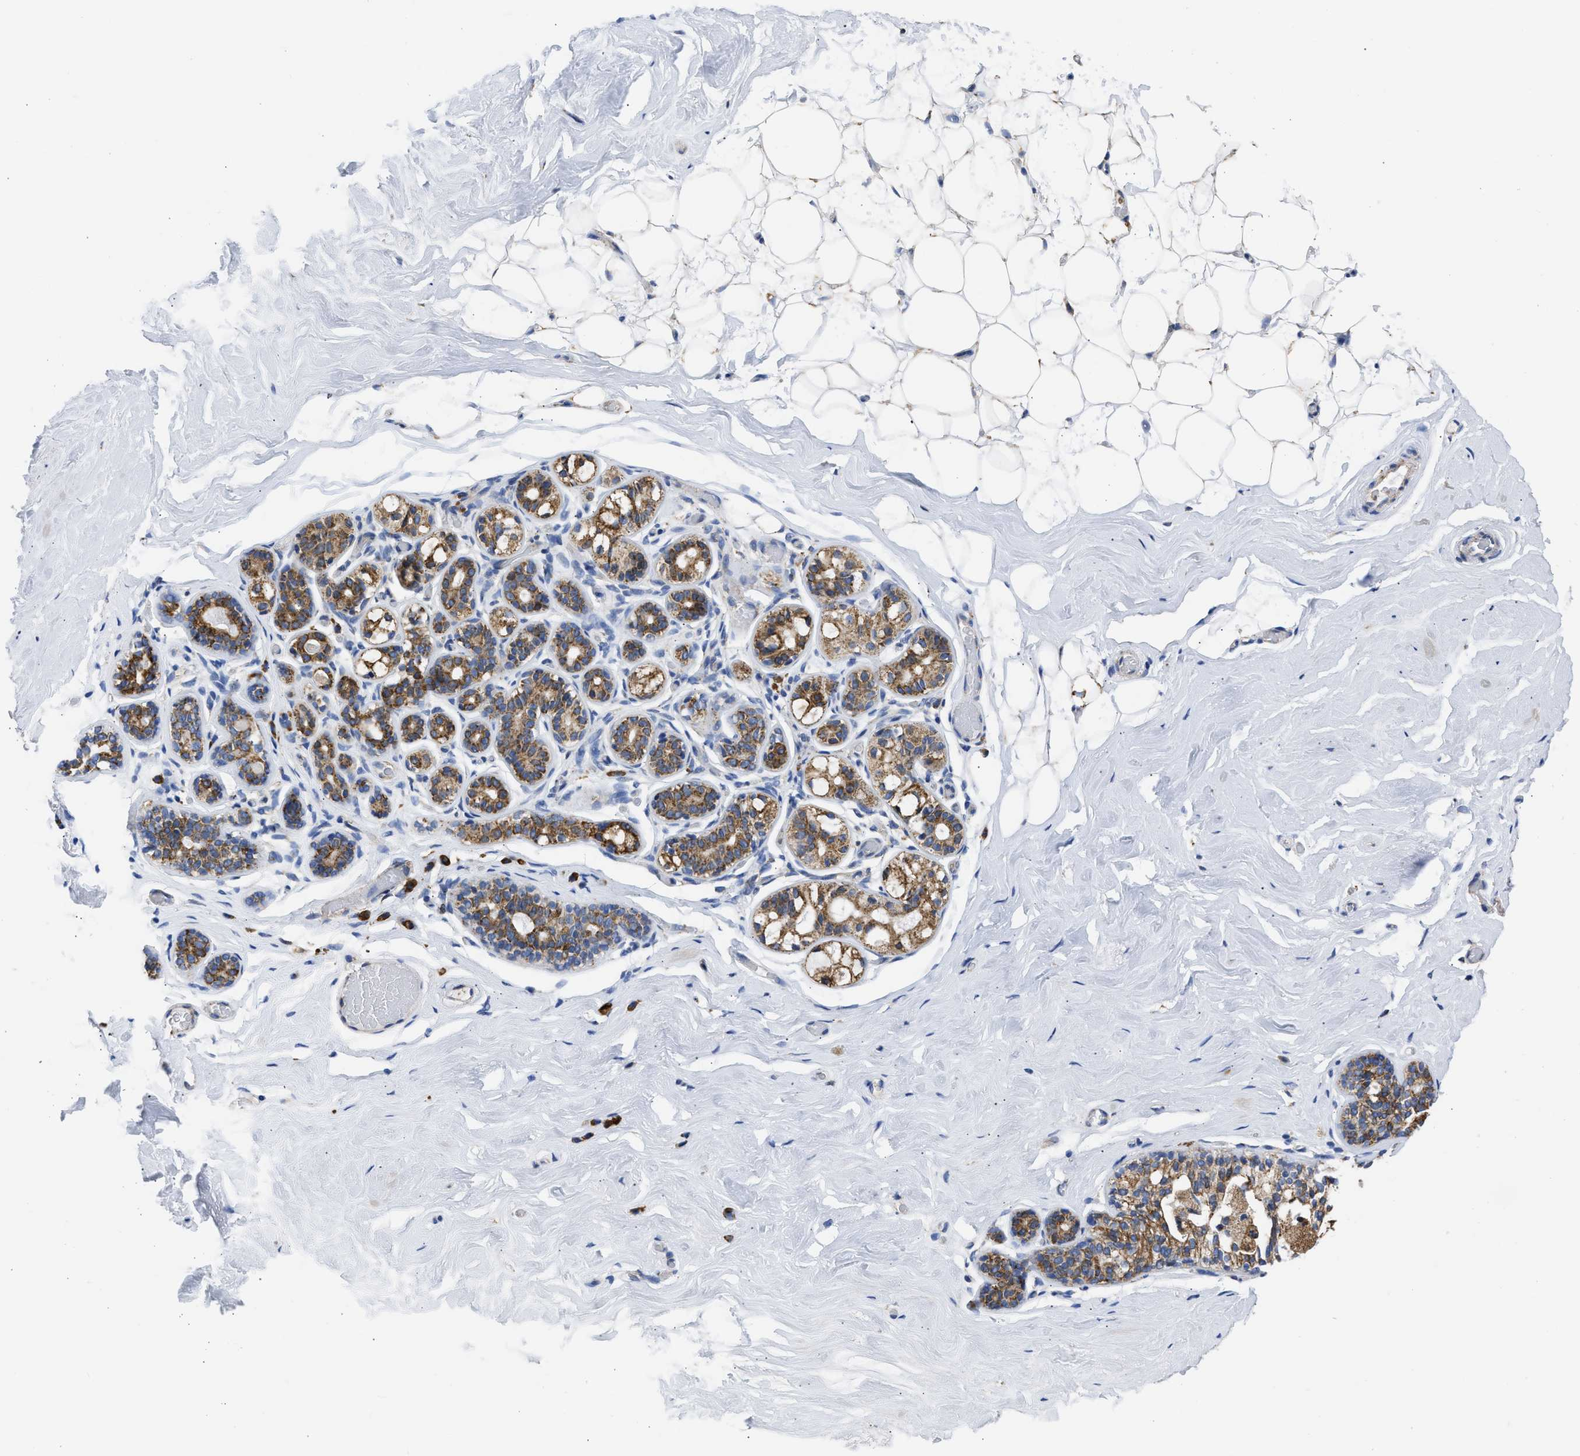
{"staining": {"intensity": "negative", "quantity": "none", "location": "none"}, "tissue": "breast", "cell_type": "Adipocytes", "image_type": "normal", "snomed": [{"axis": "morphology", "description": "Normal tissue, NOS"}, {"axis": "topography", "description": "Breast"}], "caption": "Breast was stained to show a protein in brown. There is no significant positivity in adipocytes. (Brightfield microscopy of DAB (3,3'-diaminobenzidine) immunohistochemistry at high magnification).", "gene": "CYCS", "patient": {"sex": "female", "age": 75}}